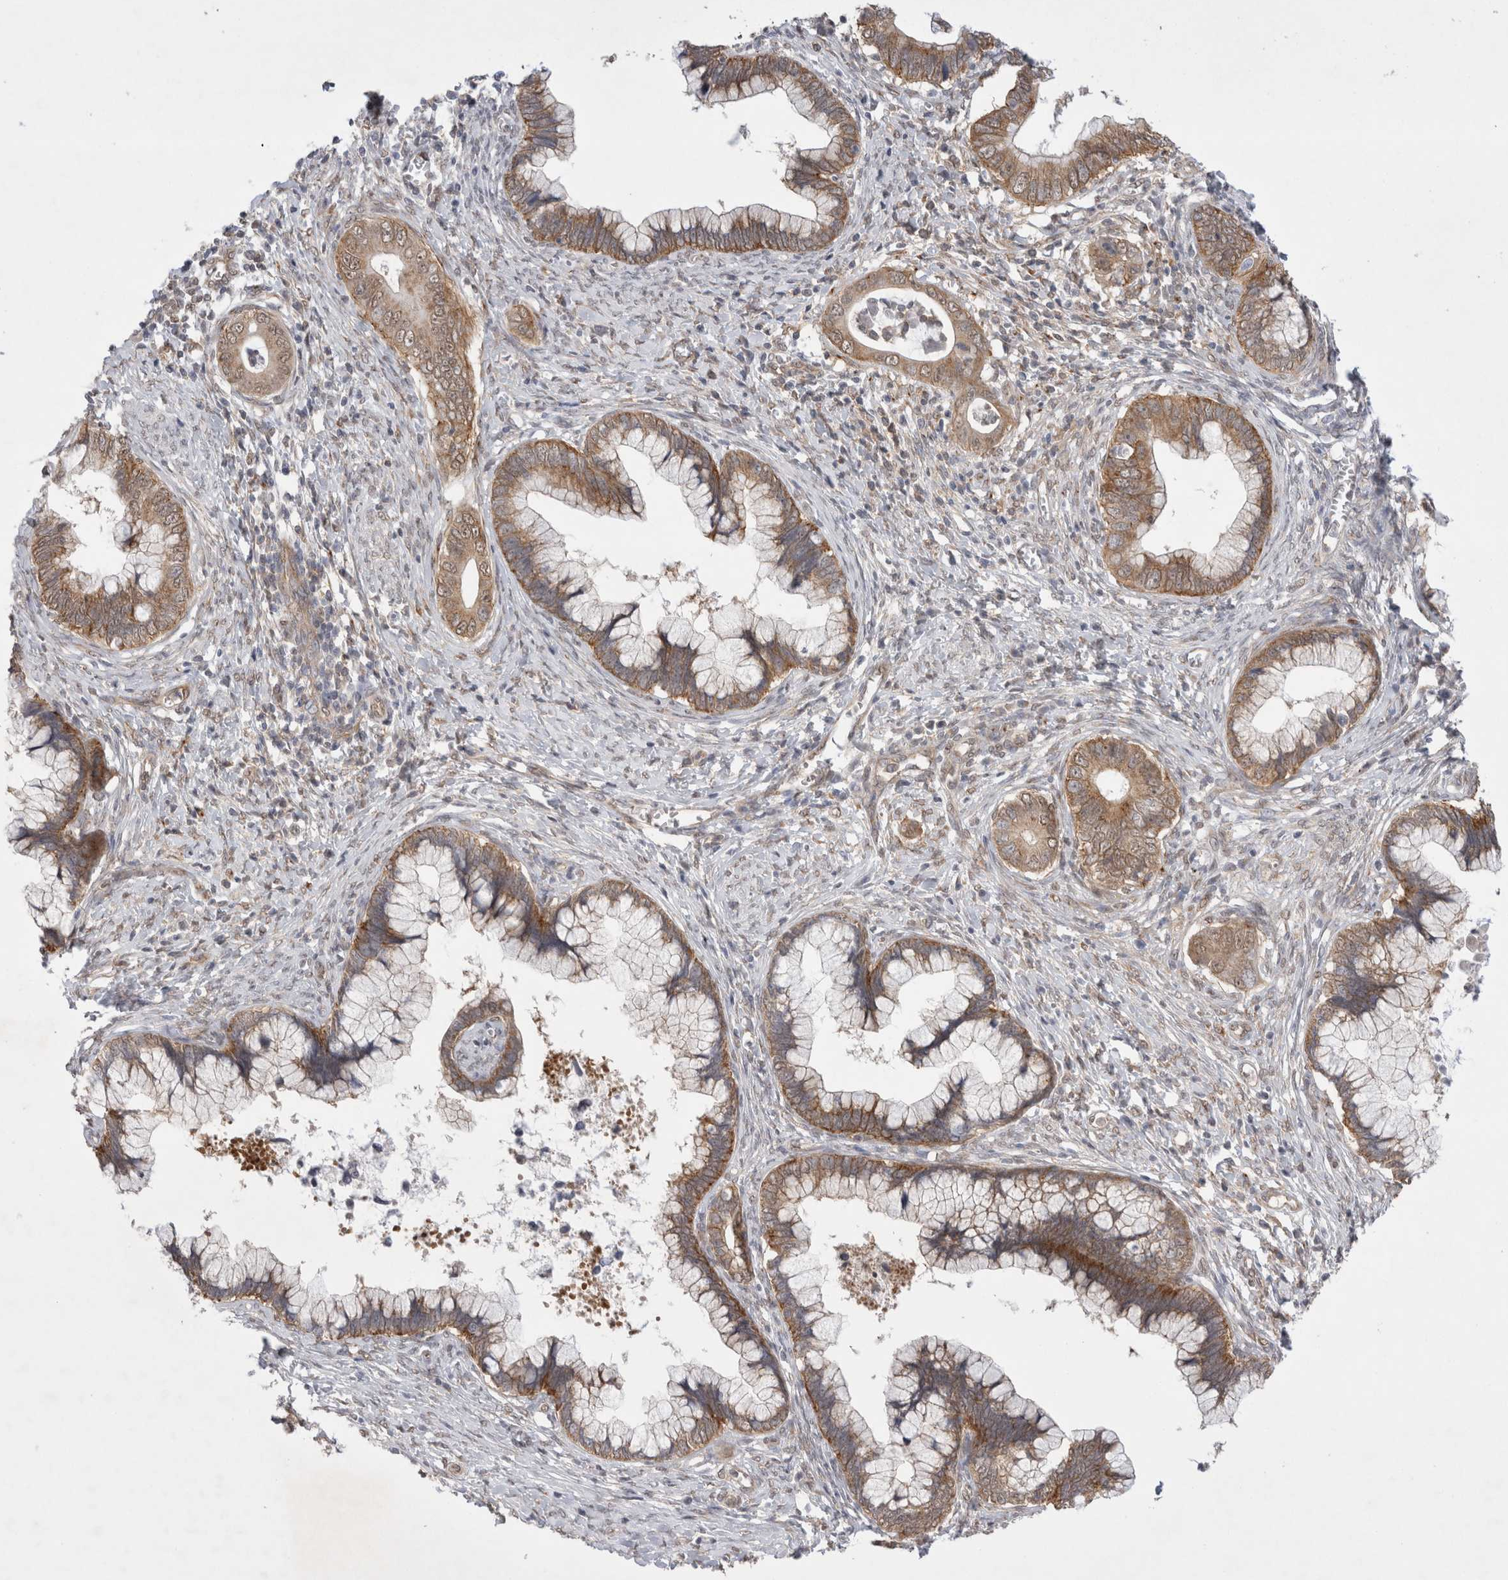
{"staining": {"intensity": "moderate", "quantity": ">75%", "location": "cytoplasmic/membranous"}, "tissue": "cervical cancer", "cell_type": "Tumor cells", "image_type": "cancer", "snomed": [{"axis": "morphology", "description": "Adenocarcinoma, NOS"}, {"axis": "topography", "description": "Cervix"}], "caption": "Immunohistochemistry image of cervical cancer stained for a protein (brown), which exhibits medium levels of moderate cytoplasmic/membranous expression in about >75% of tumor cells.", "gene": "WIPF2", "patient": {"sex": "female", "age": 44}}